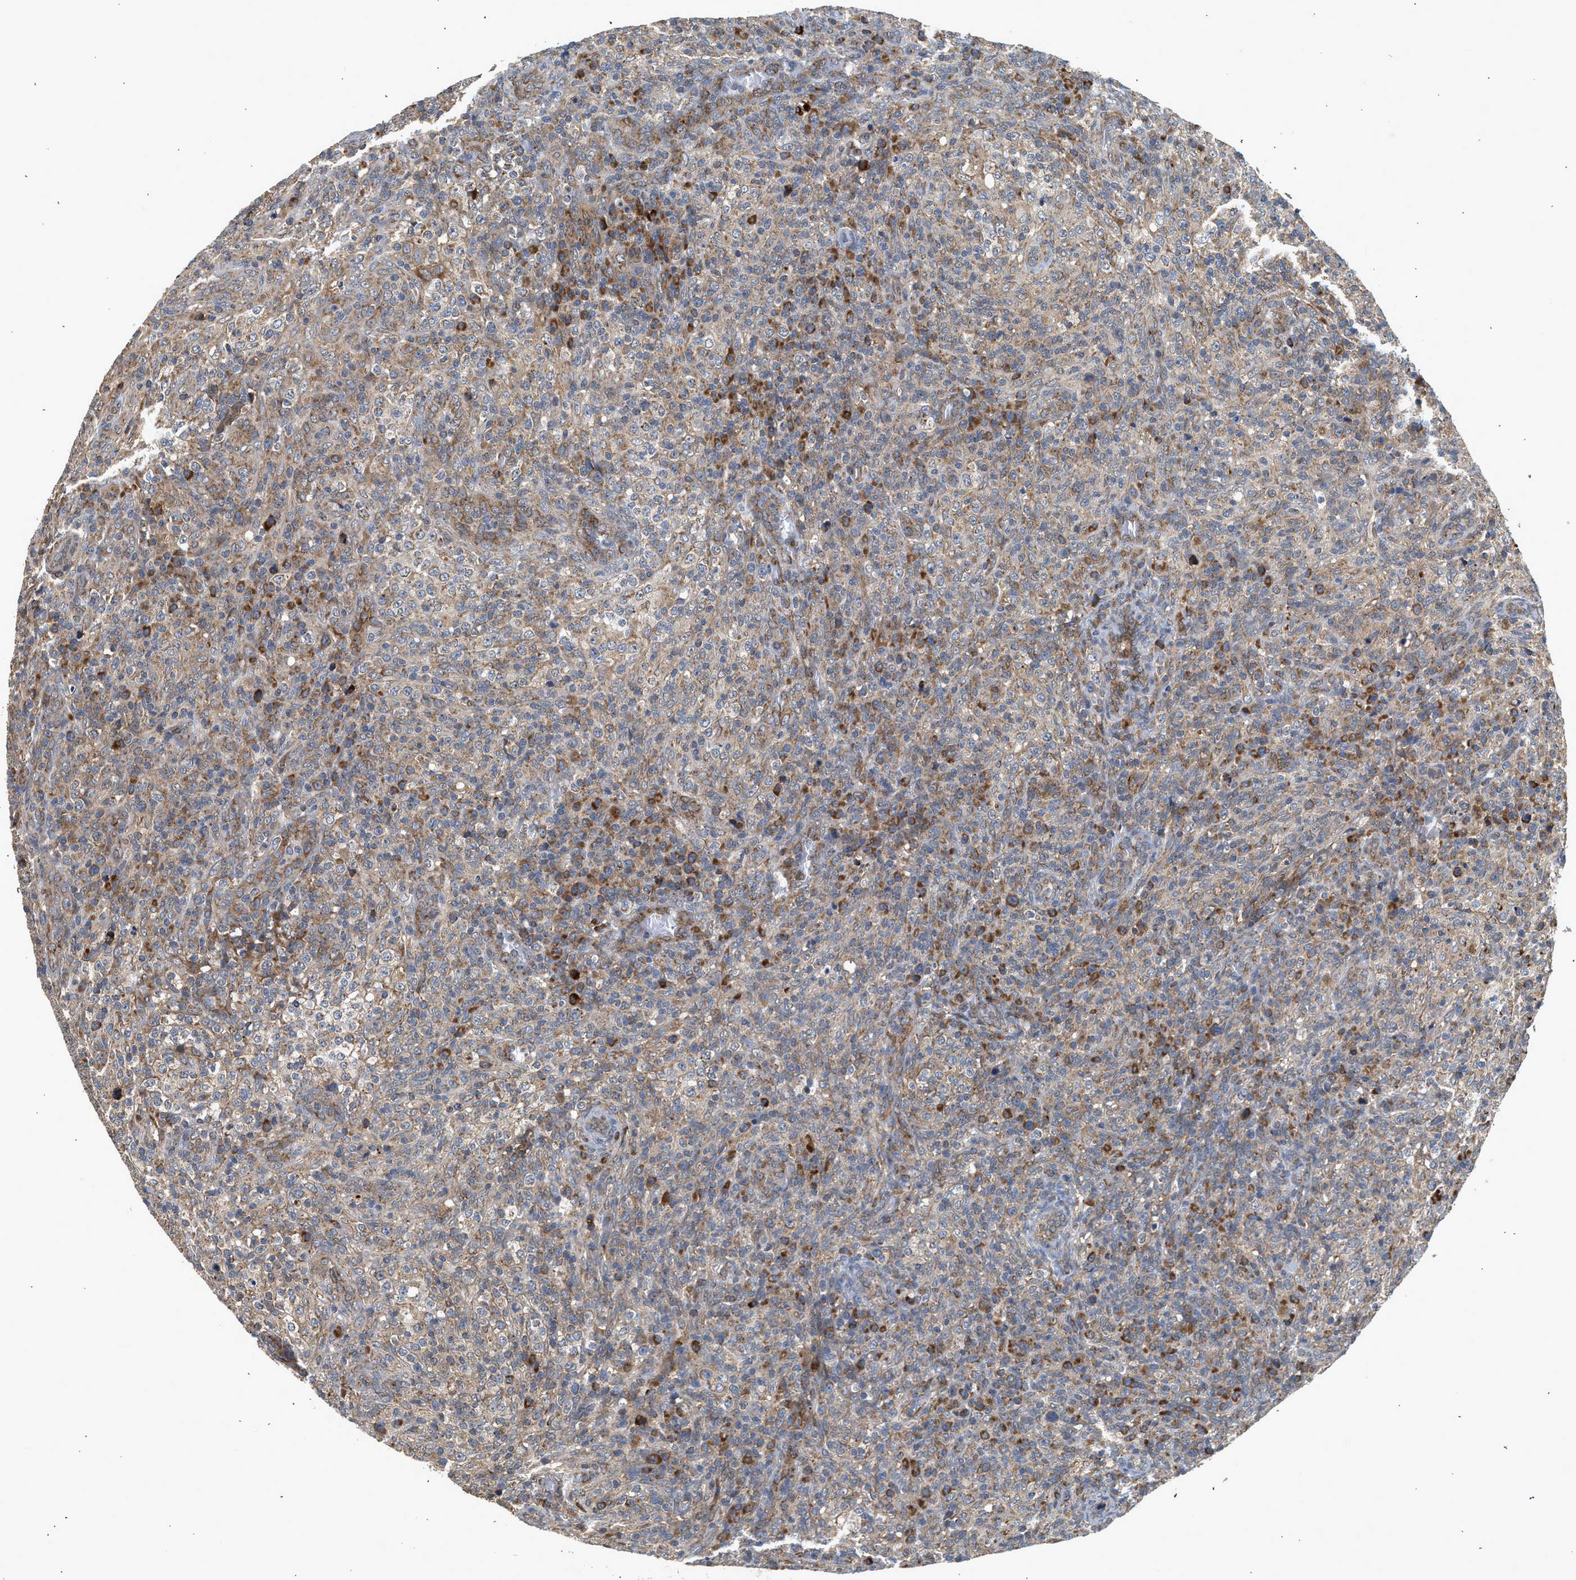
{"staining": {"intensity": "moderate", "quantity": "<25%", "location": "cytoplasmic/membranous"}, "tissue": "lymphoma", "cell_type": "Tumor cells", "image_type": "cancer", "snomed": [{"axis": "morphology", "description": "Malignant lymphoma, non-Hodgkin's type, High grade"}, {"axis": "topography", "description": "Lymph node"}], "caption": "Tumor cells demonstrate moderate cytoplasmic/membranous positivity in about <25% of cells in lymphoma.", "gene": "POLG2", "patient": {"sex": "female", "age": 76}}